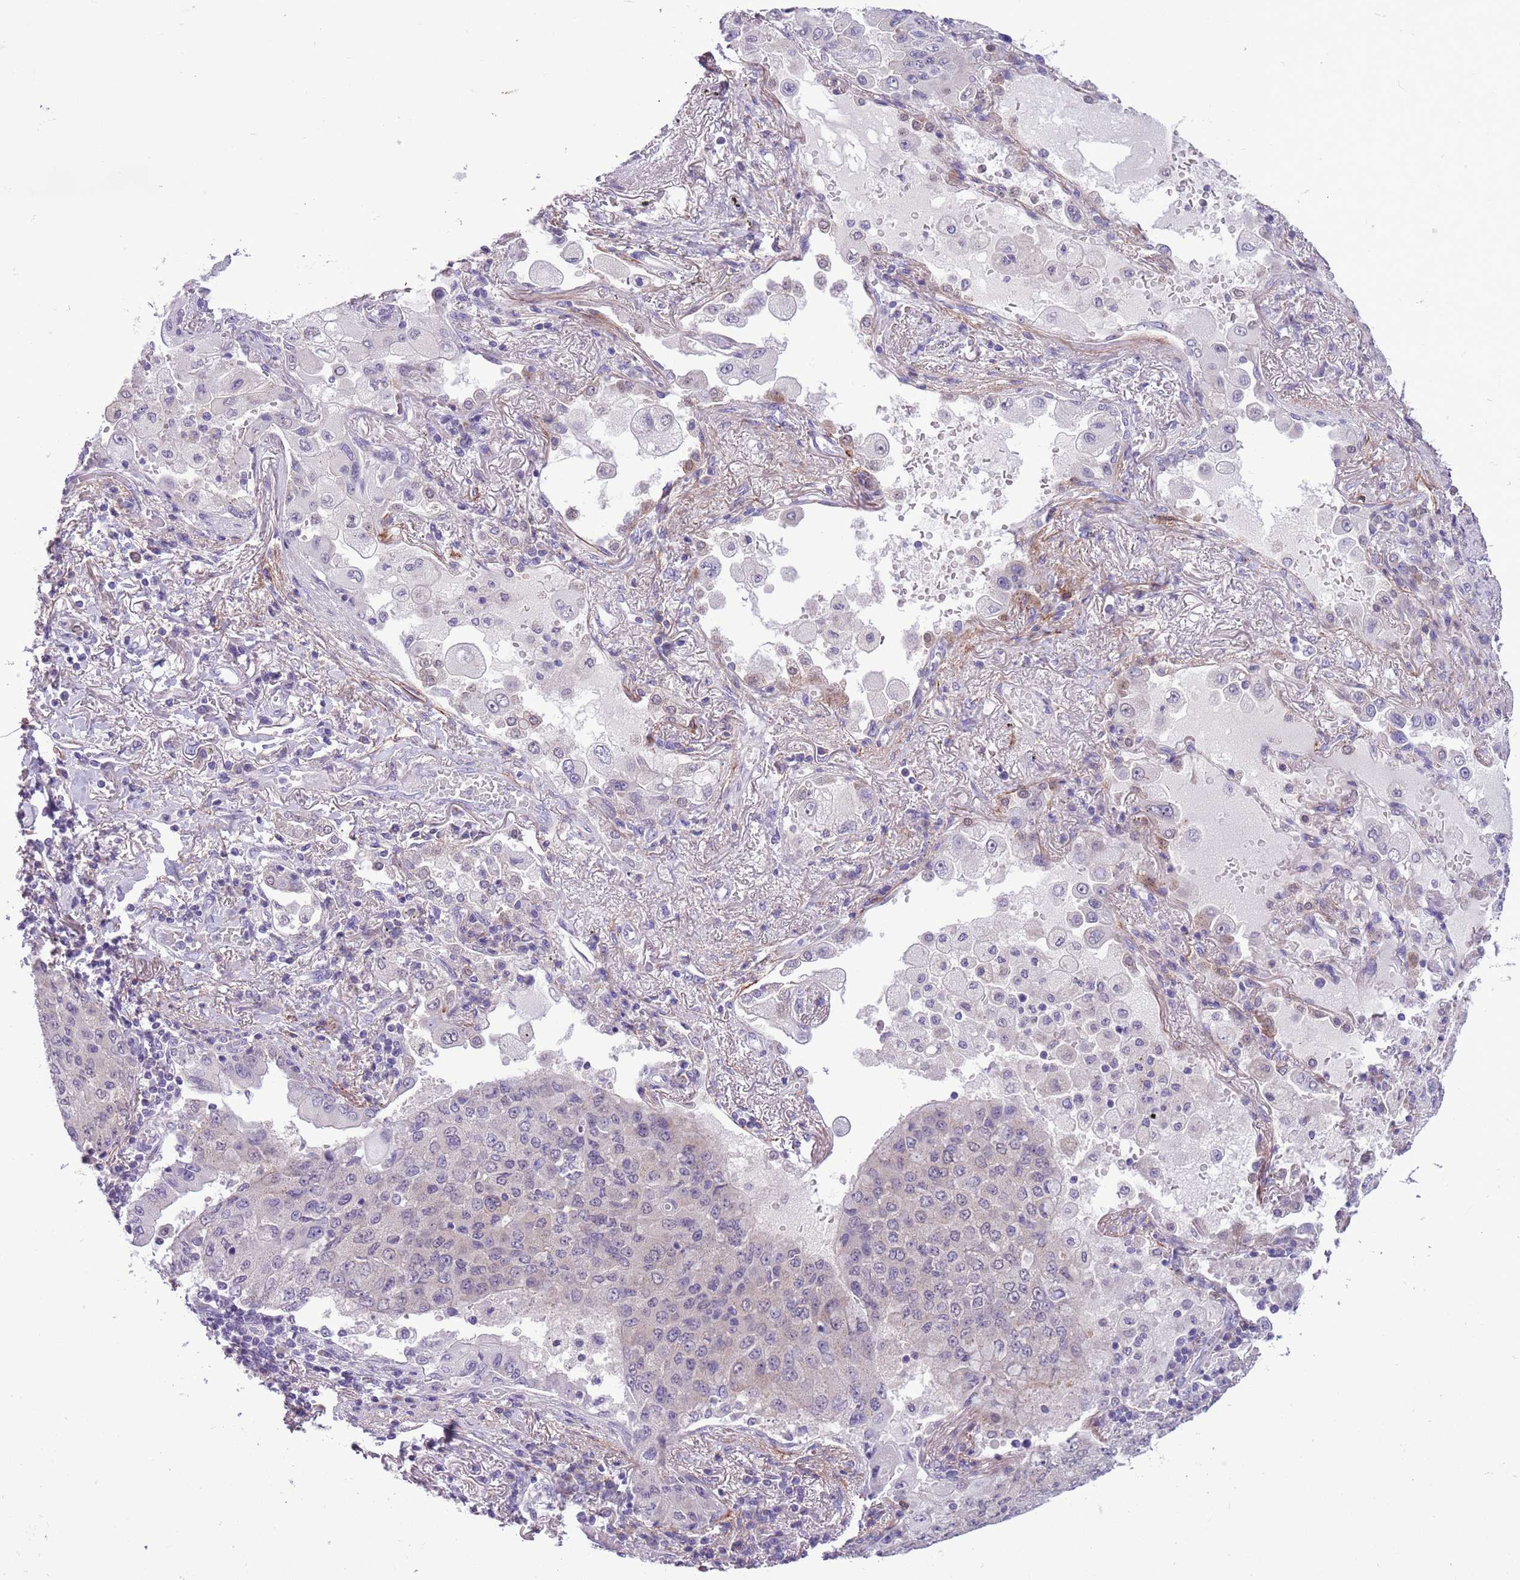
{"staining": {"intensity": "negative", "quantity": "none", "location": "none"}, "tissue": "lung cancer", "cell_type": "Tumor cells", "image_type": "cancer", "snomed": [{"axis": "morphology", "description": "Squamous cell carcinoma, NOS"}, {"axis": "topography", "description": "Lung"}], "caption": "Tumor cells show no significant protein expression in lung cancer.", "gene": "PFKFB2", "patient": {"sex": "male", "age": 74}}